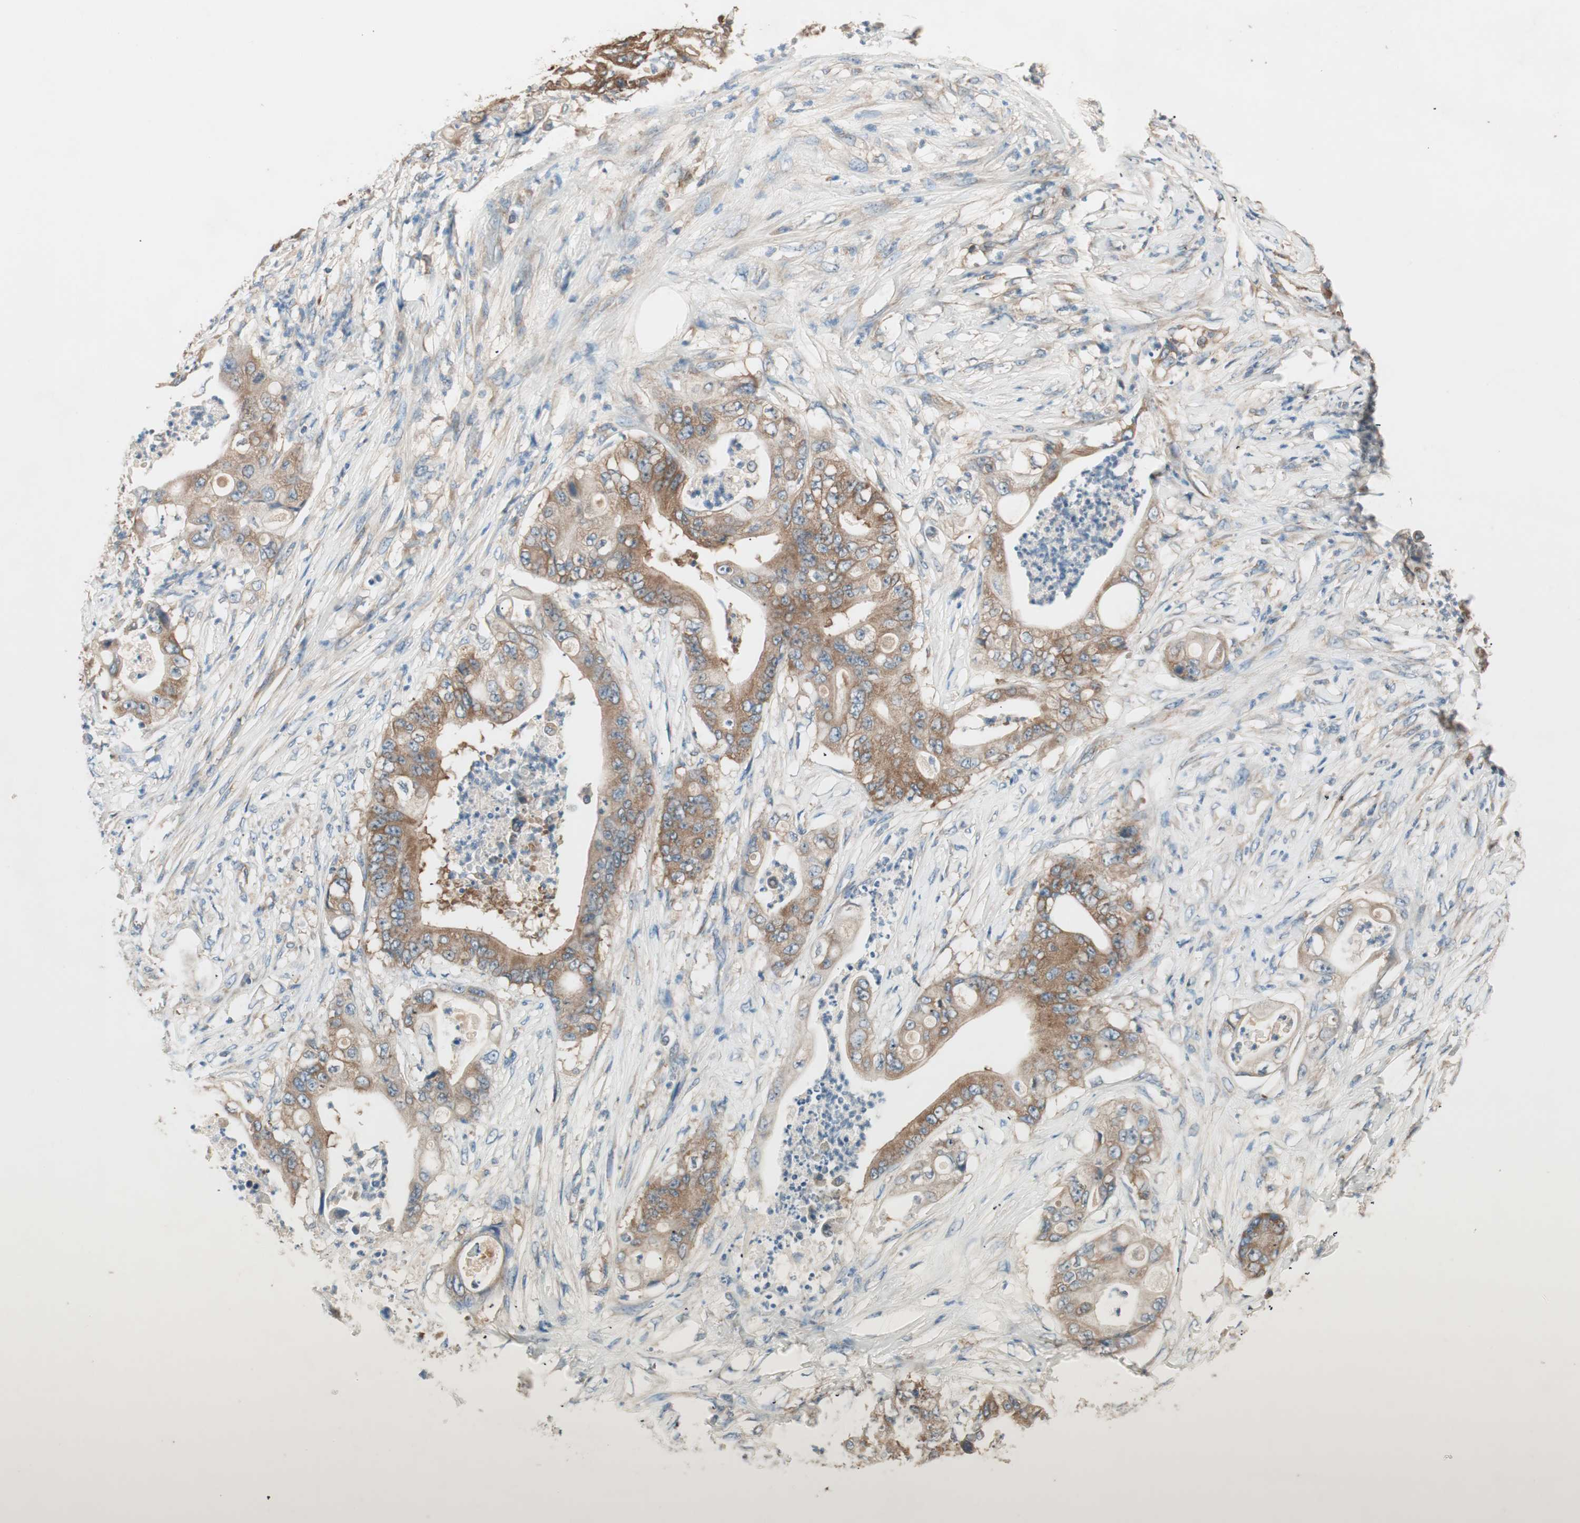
{"staining": {"intensity": "strong", "quantity": ">75%", "location": "cytoplasmic/membranous"}, "tissue": "stomach cancer", "cell_type": "Tumor cells", "image_type": "cancer", "snomed": [{"axis": "morphology", "description": "Adenocarcinoma, NOS"}, {"axis": "topography", "description": "Stomach"}], "caption": "A high-resolution photomicrograph shows IHC staining of adenocarcinoma (stomach), which demonstrates strong cytoplasmic/membranous positivity in about >75% of tumor cells. The staining is performed using DAB brown chromogen to label protein expression. The nuclei are counter-stained blue using hematoxylin.", "gene": "CC2D1A", "patient": {"sex": "female", "age": 73}}